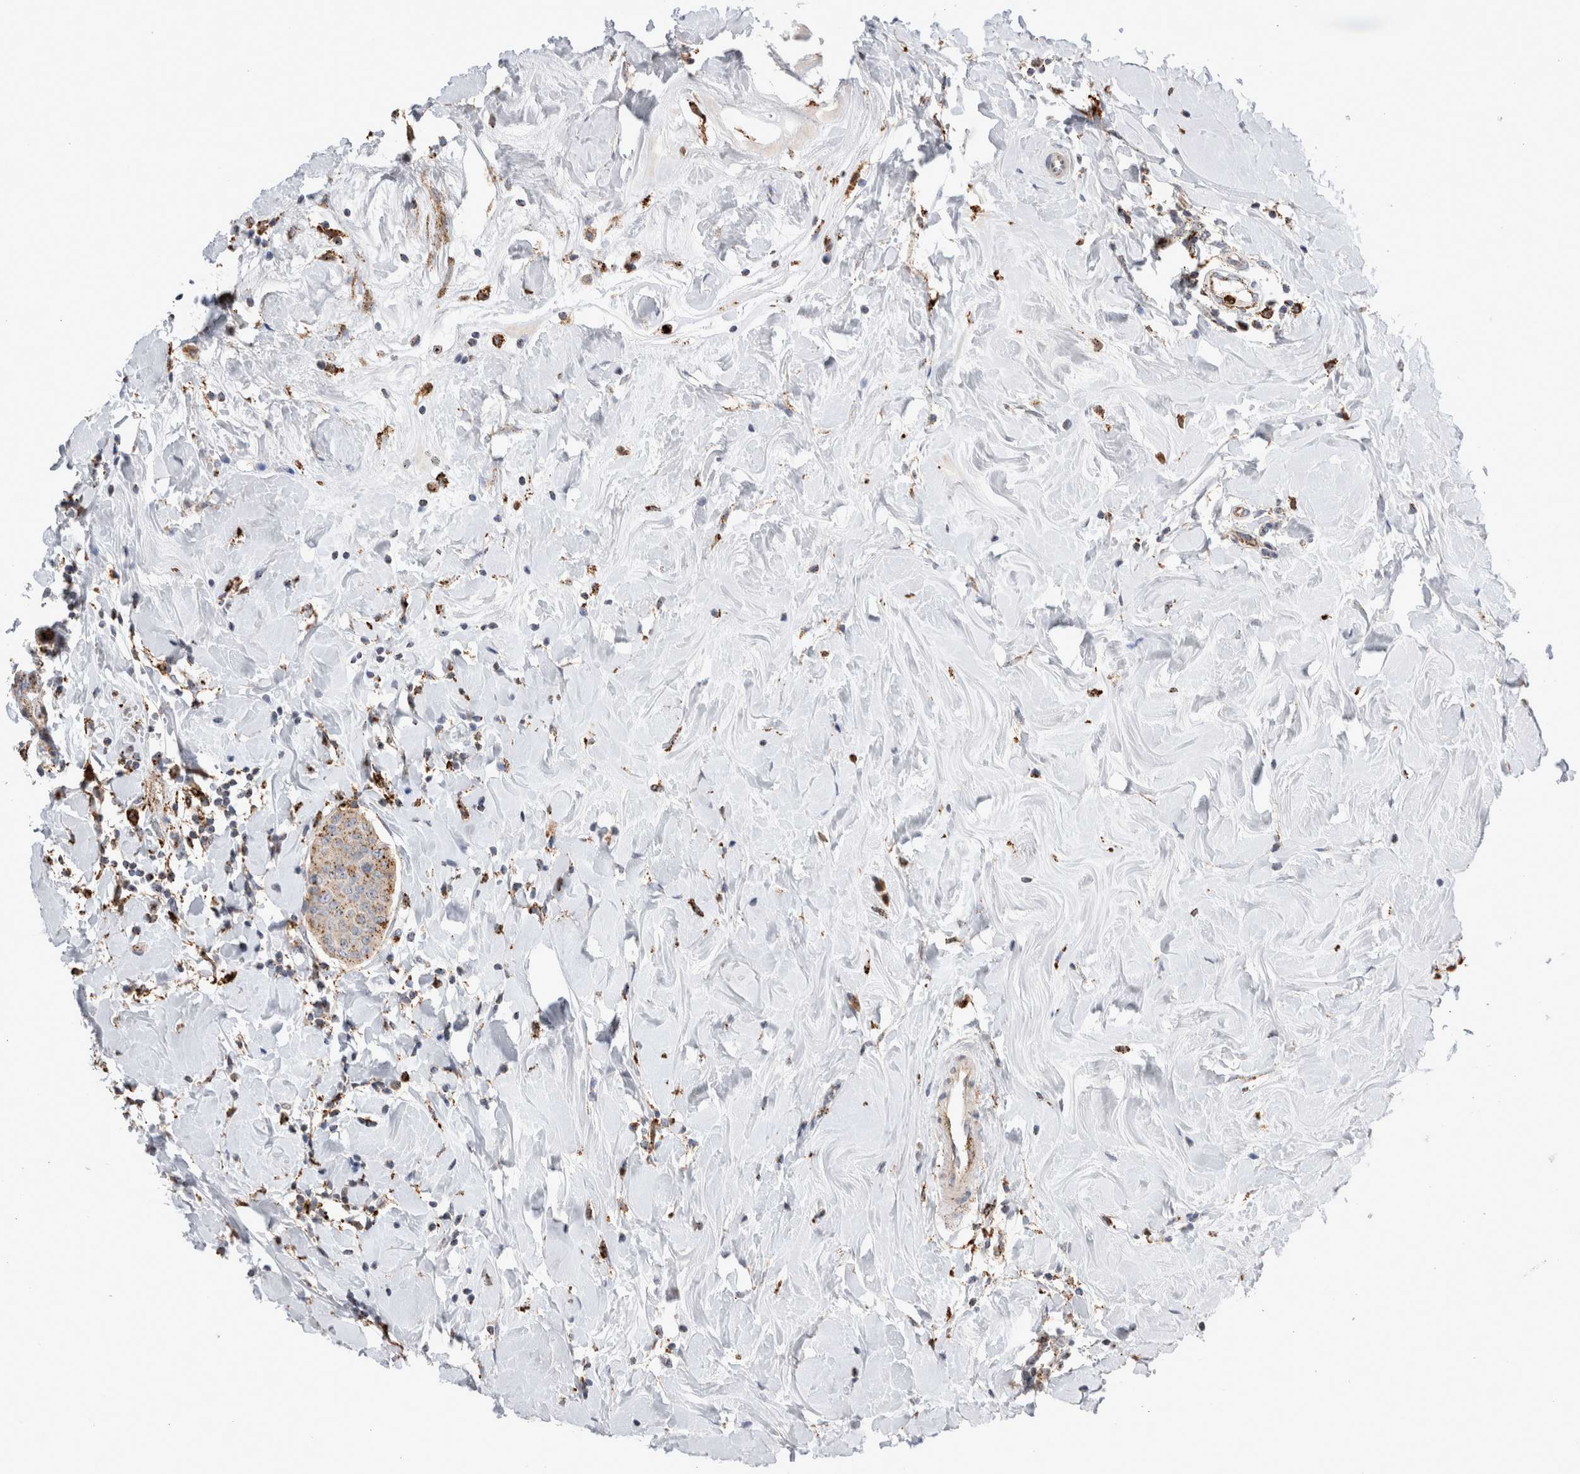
{"staining": {"intensity": "moderate", "quantity": ">75%", "location": "cytoplasmic/membranous"}, "tissue": "breast cancer", "cell_type": "Tumor cells", "image_type": "cancer", "snomed": [{"axis": "morphology", "description": "Normal tissue, NOS"}, {"axis": "morphology", "description": "Duct carcinoma"}, {"axis": "topography", "description": "Breast"}], "caption": "A brown stain highlights moderate cytoplasmic/membranous staining of a protein in breast cancer tumor cells.", "gene": "CTSA", "patient": {"sex": "female", "age": 40}}